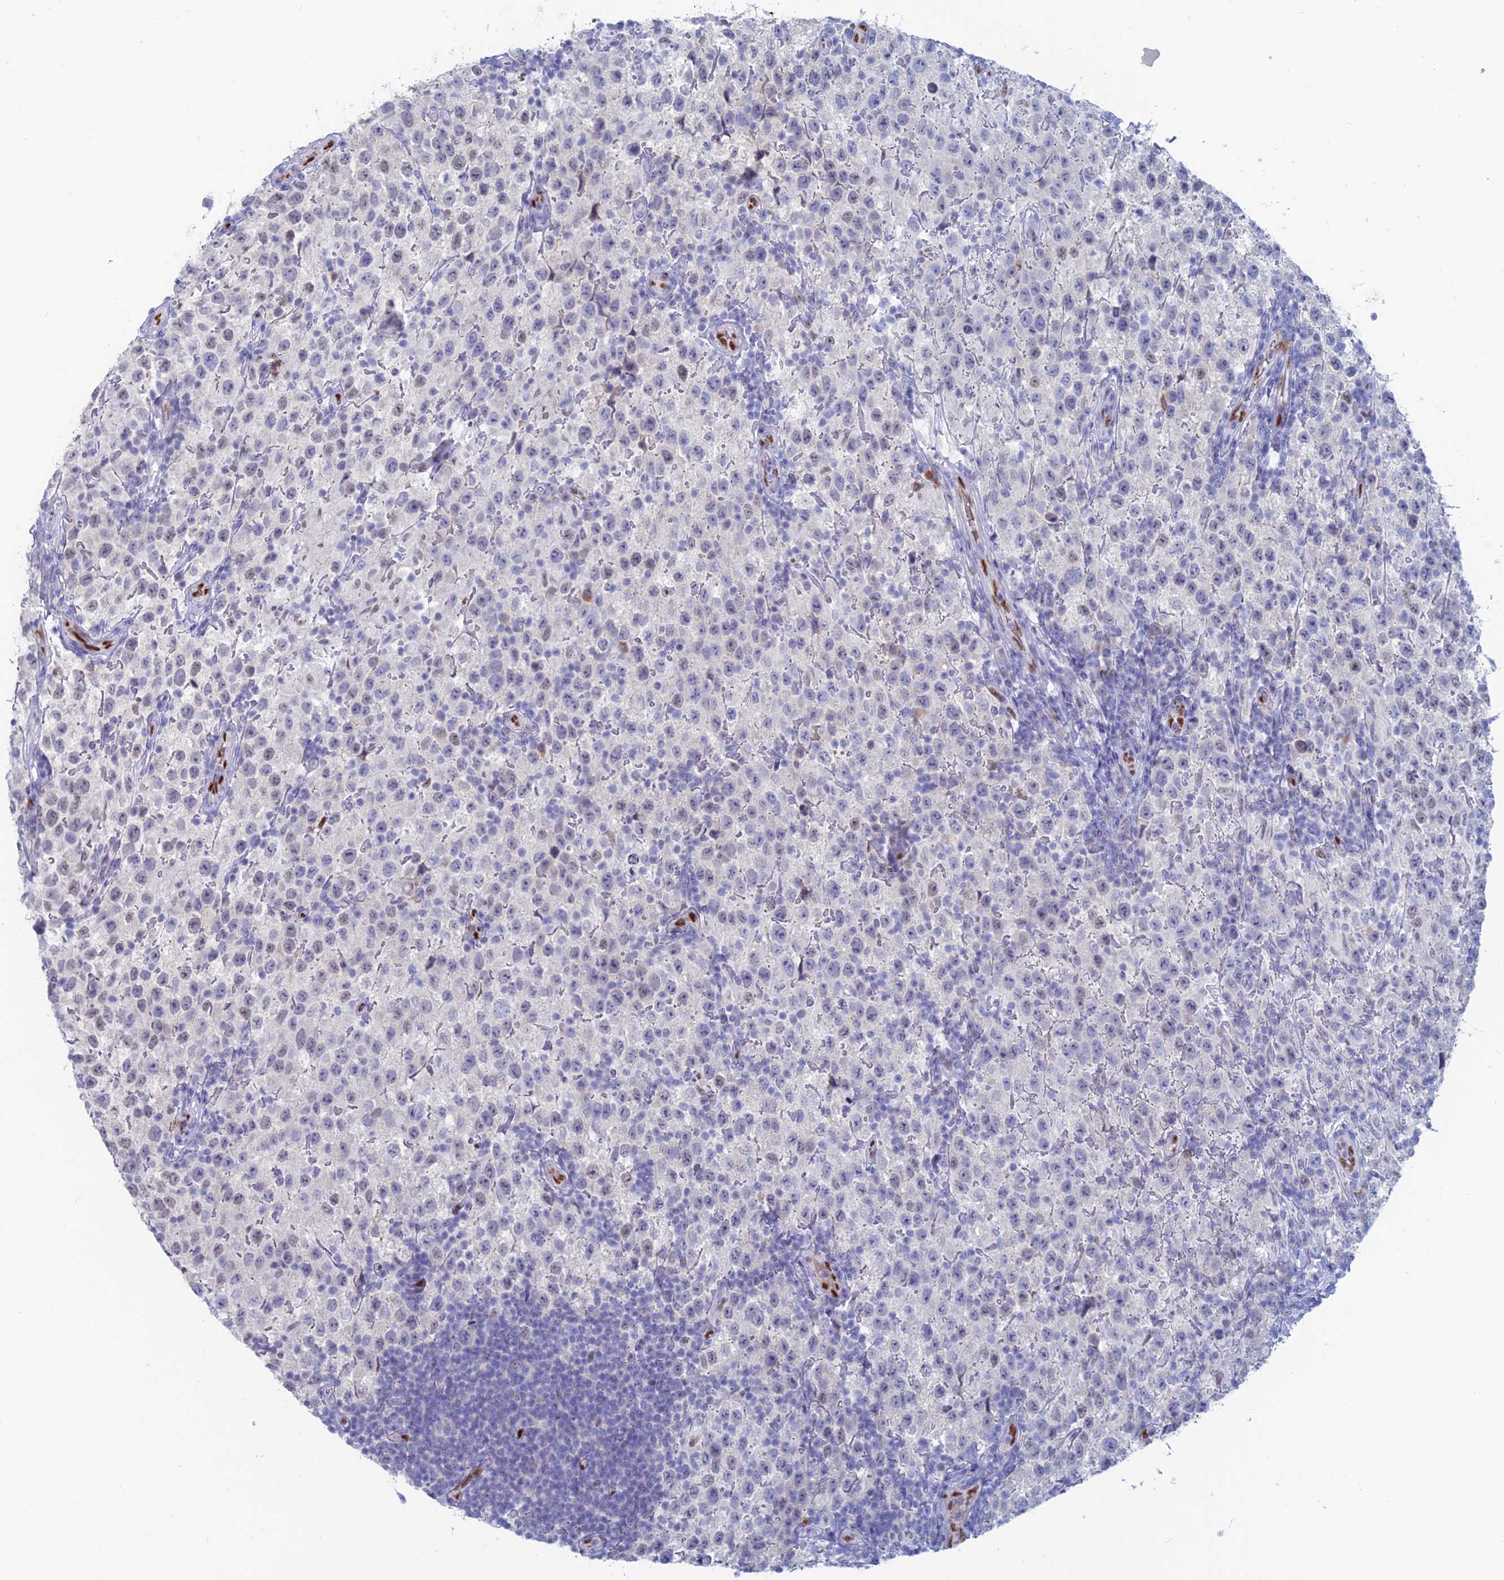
{"staining": {"intensity": "negative", "quantity": "none", "location": "none"}, "tissue": "testis cancer", "cell_type": "Tumor cells", "image_type": "cancer", "snomed": [{"axis": "morphology", "description": "Seminoma, NOS"}, {"axis": "morphology", "description": "Carcinoma, Embryonal, NOS"}, {"axis": "topography", "description": "Testis"}], "caption": "The image demonstrates no staining of tumor cells in testis cancer (seminoma).", "gene": "NOL4L", "patient": {"sex": "male", "age": 41}}